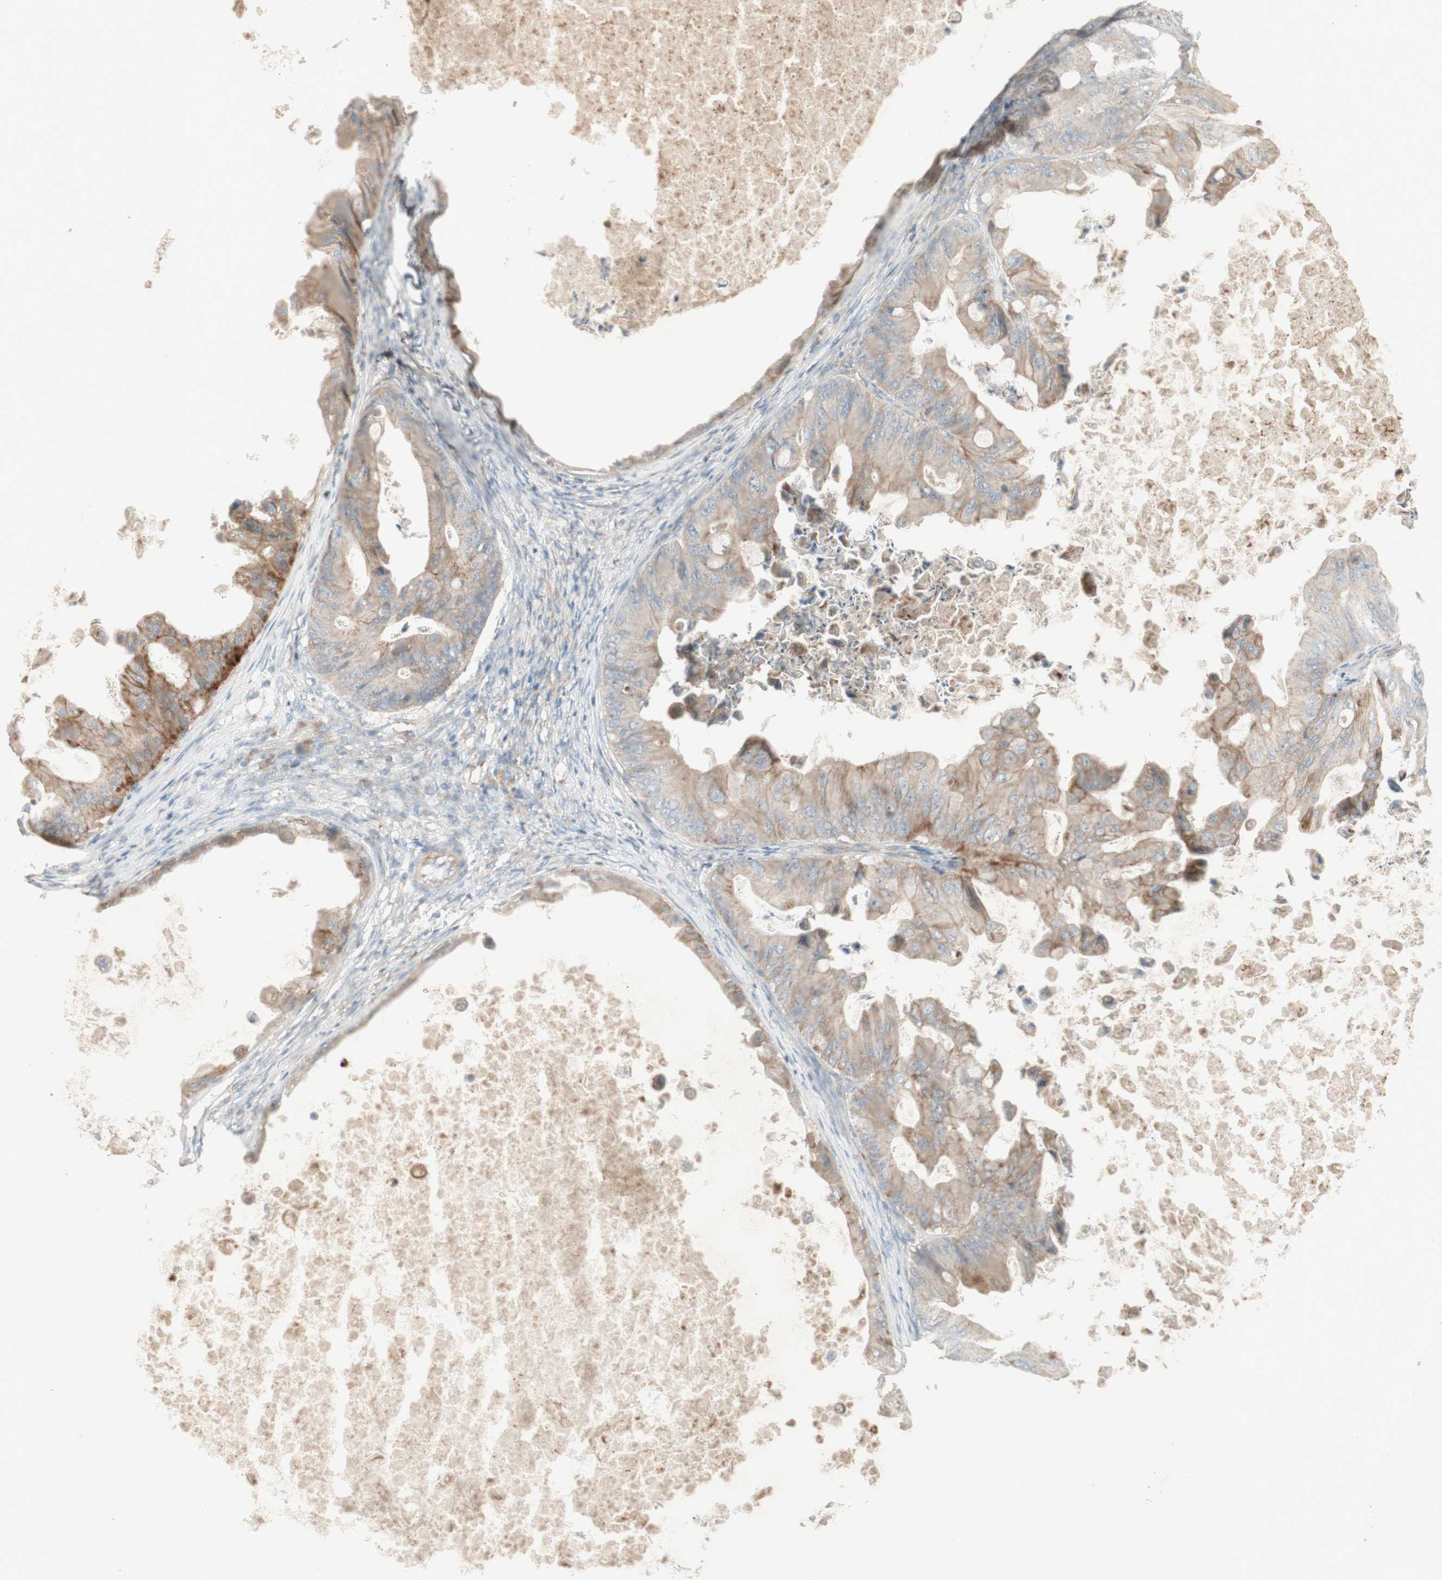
{"staining": {"intensity": "moderate", "quantity": ">75%", "location": "cytoplasmic/membranous"}, "tissue": "ovarian cancer", "cell_type": "Tumor cells", "image_type": "cancer", "snomed": [{"axis": "morphology", "description": "Cystadenocarcinoma, mucinous, NOS"}, {"axis": "topography", "description": "Ovary"}], "caption": "There is medium levels of moderate cytoplasmic/membranous expression in tumor cells of mucinous cystadenocarcinoma (ovarian), as demonstrated by immunohistochemical staining (brown color).", "gene": "PTGER4", "patient": {"sex": "female", "age": 37}}